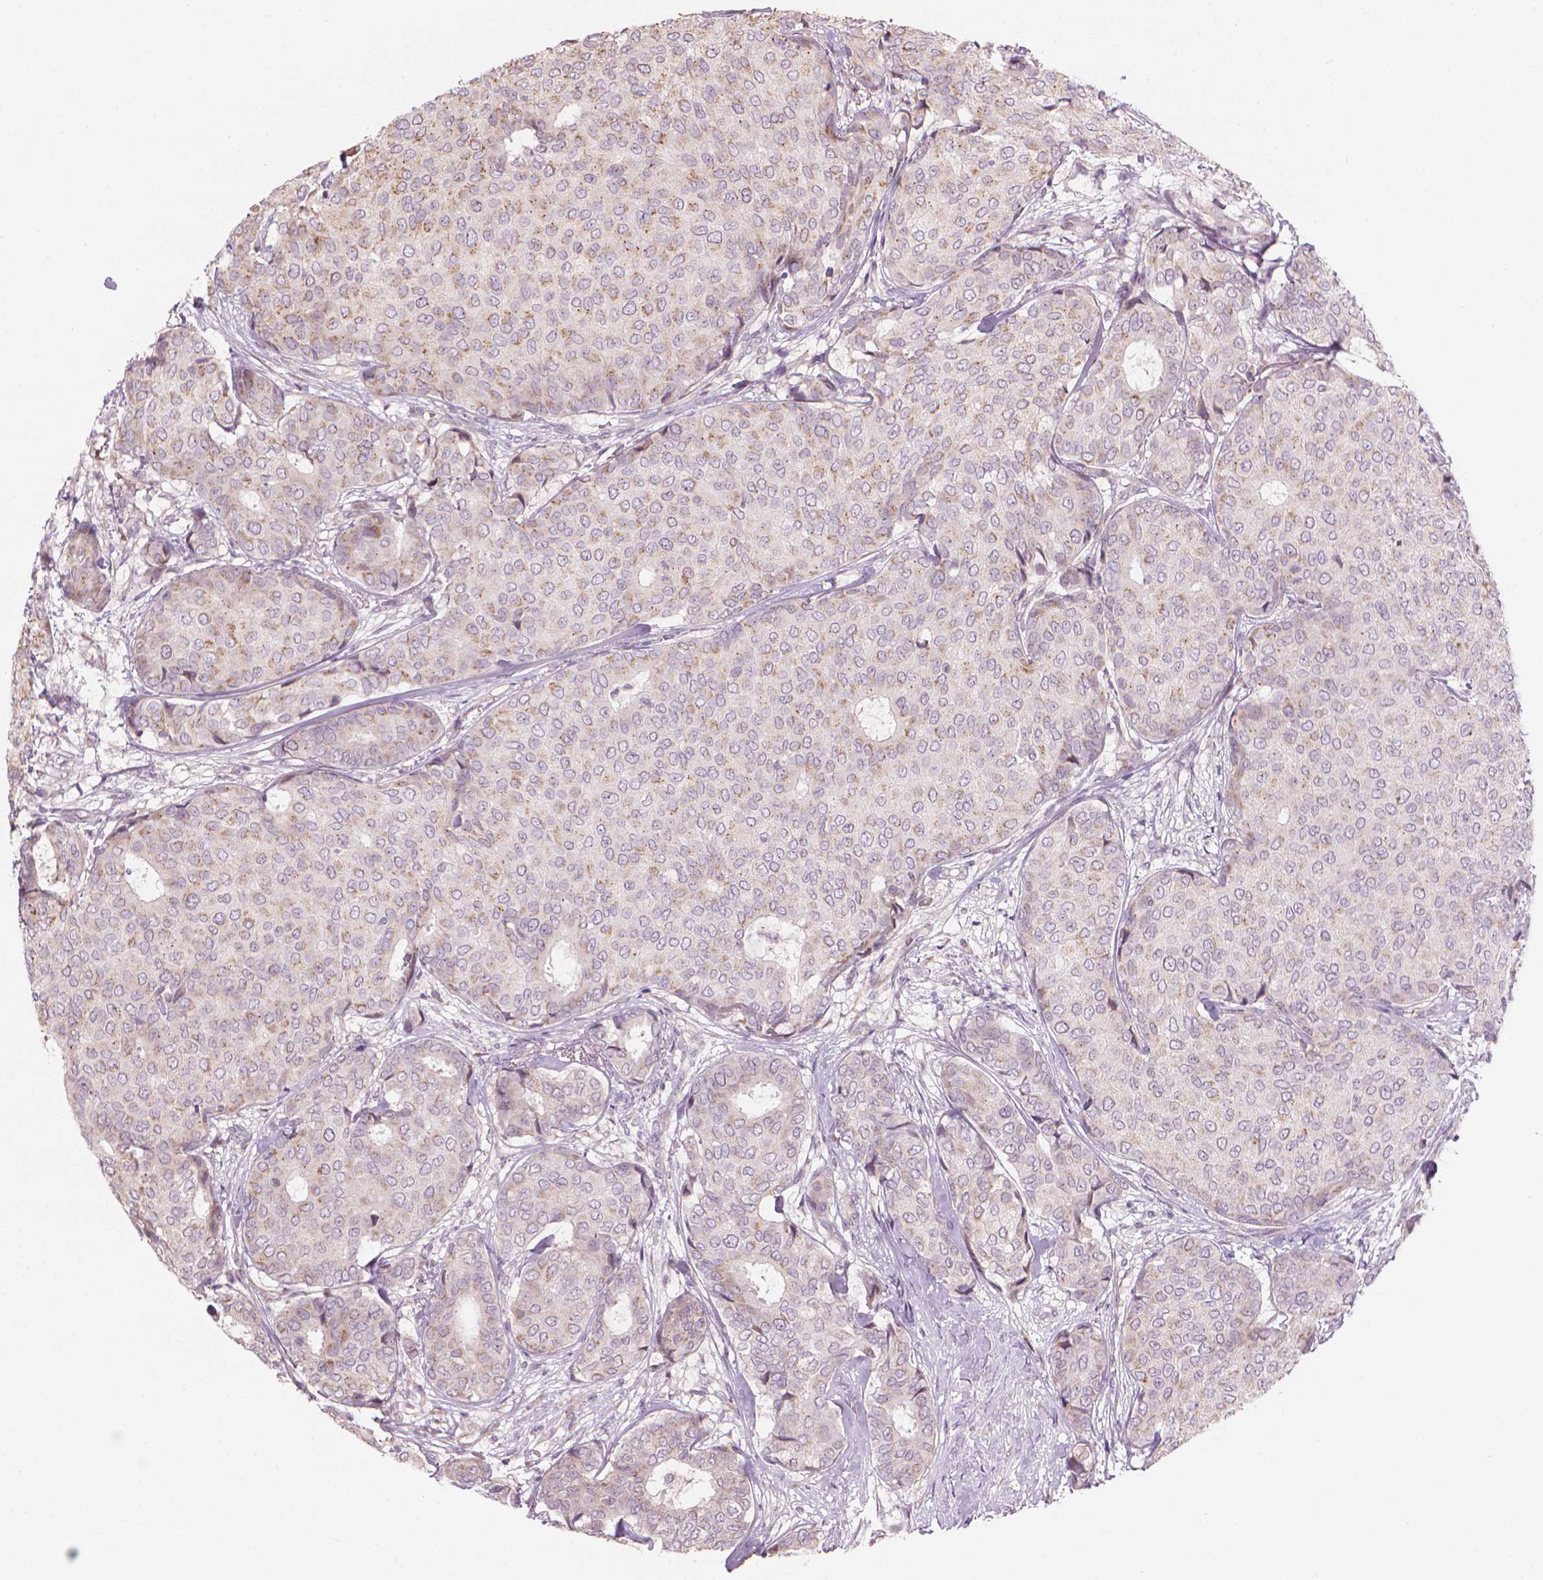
{"staining": {"intensity": "weak", "quantity": "<25%", "location": "cytoplasmic/membranous"}, "tissue": "breast cancer", "cell_type": "Tumor cells", "image_type": "cancer", "snomed": [{"axis": "morphology", "description": "Duct carcinoma"}, {"axis": "topography", "description": "Breast"}], "caption": "Immunohistochemistry histopathology image of human breast infiltrating ductal carcinoma stained for a protein (brown), which shows no positivity in tumor cells.", "gene": "IFFO1", "patient": {"sex": "female", "age": 75}}